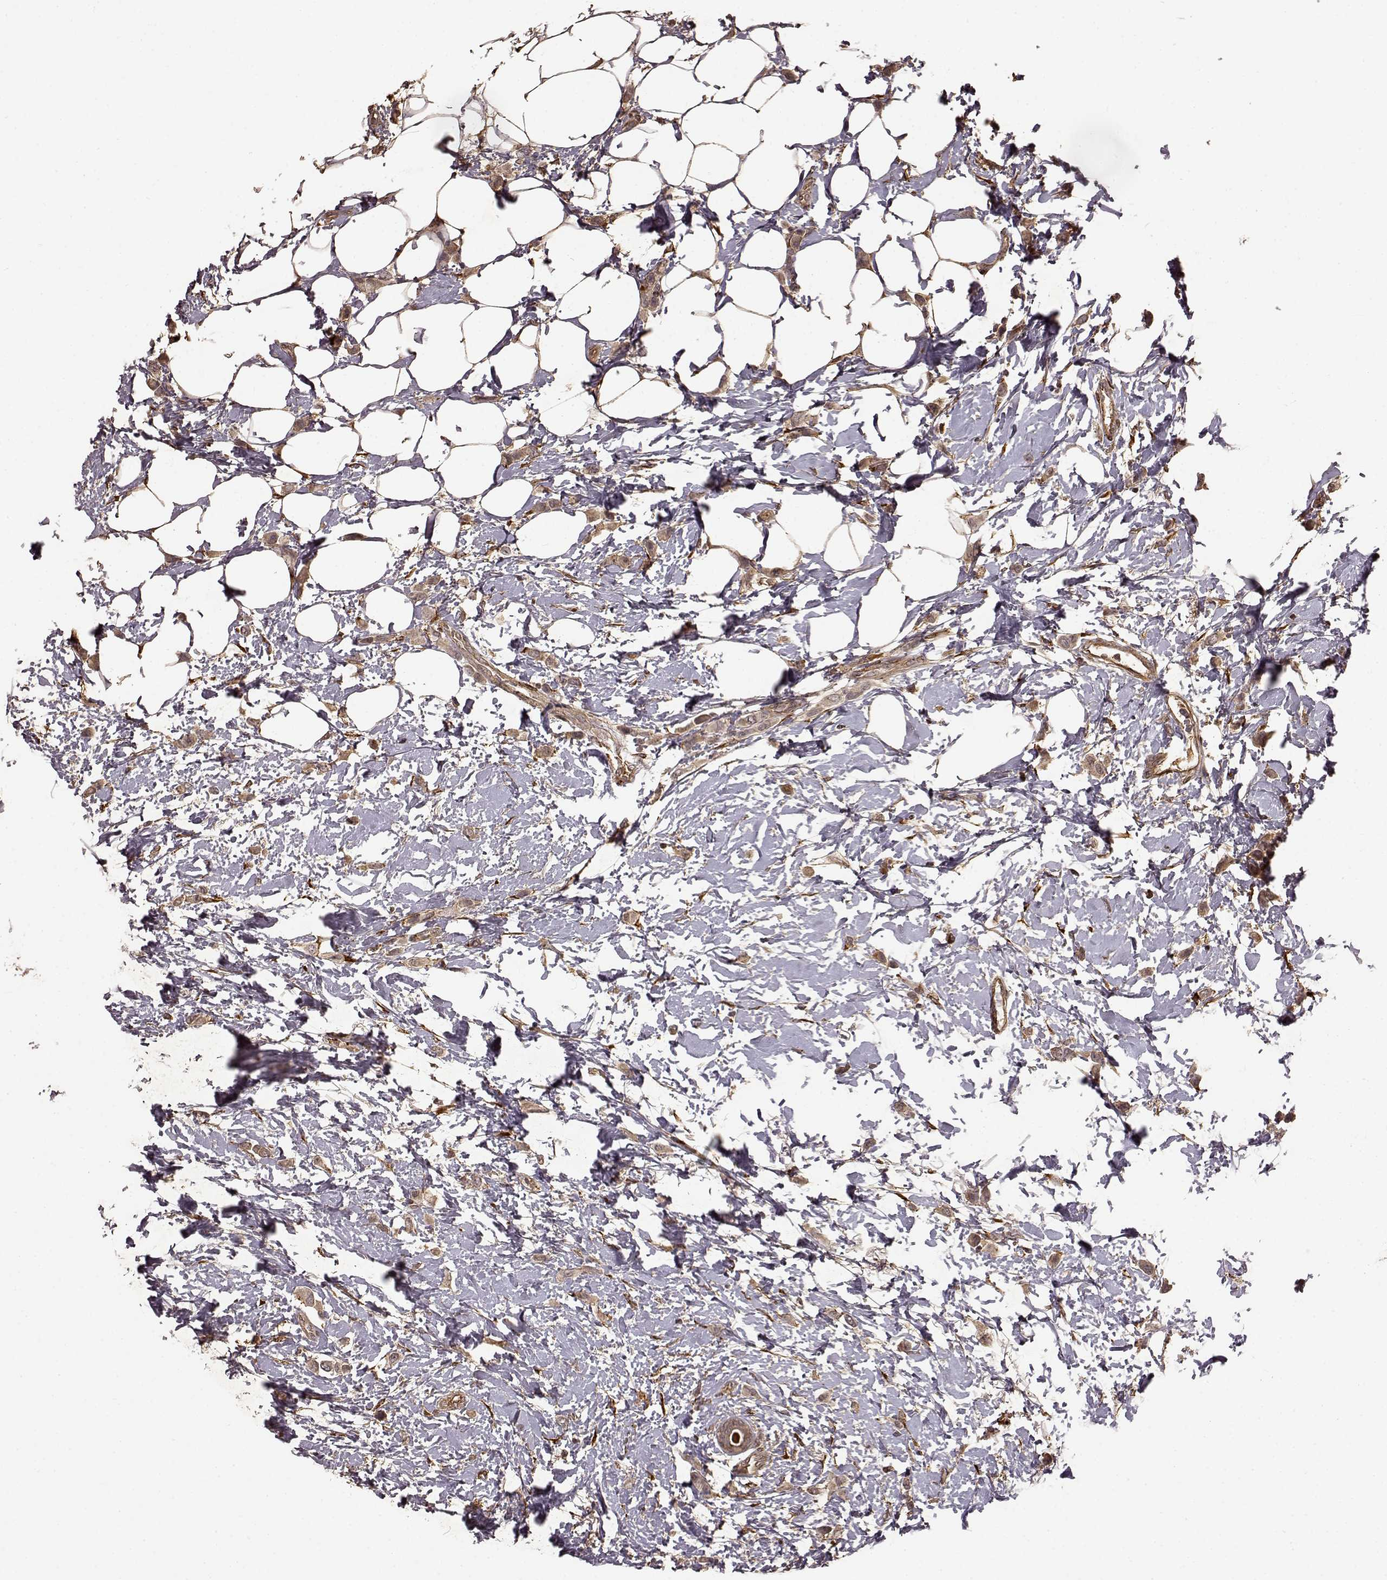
{"staining": {"intensity": "moderate", "quantity": "25%-75%", "location": "cytoplasmic/membranous"}, "tissue": "breast cancer", "cell_type": "Tumor cells", "image_type": "cancer", "snomed": [{"axis": "morphology", "description": "Lobular carcinoma"}, {"axis": "topography", "description": "Breast"}], "caption": "A histopathology image of human breast cancer (lobular carcinoma) stained for a protein reveals moderate cytoplasmic/membranous brown staining in tumor cells.", "gene": "FSTL1", "patient": {"sex": "female", "age": 66}}